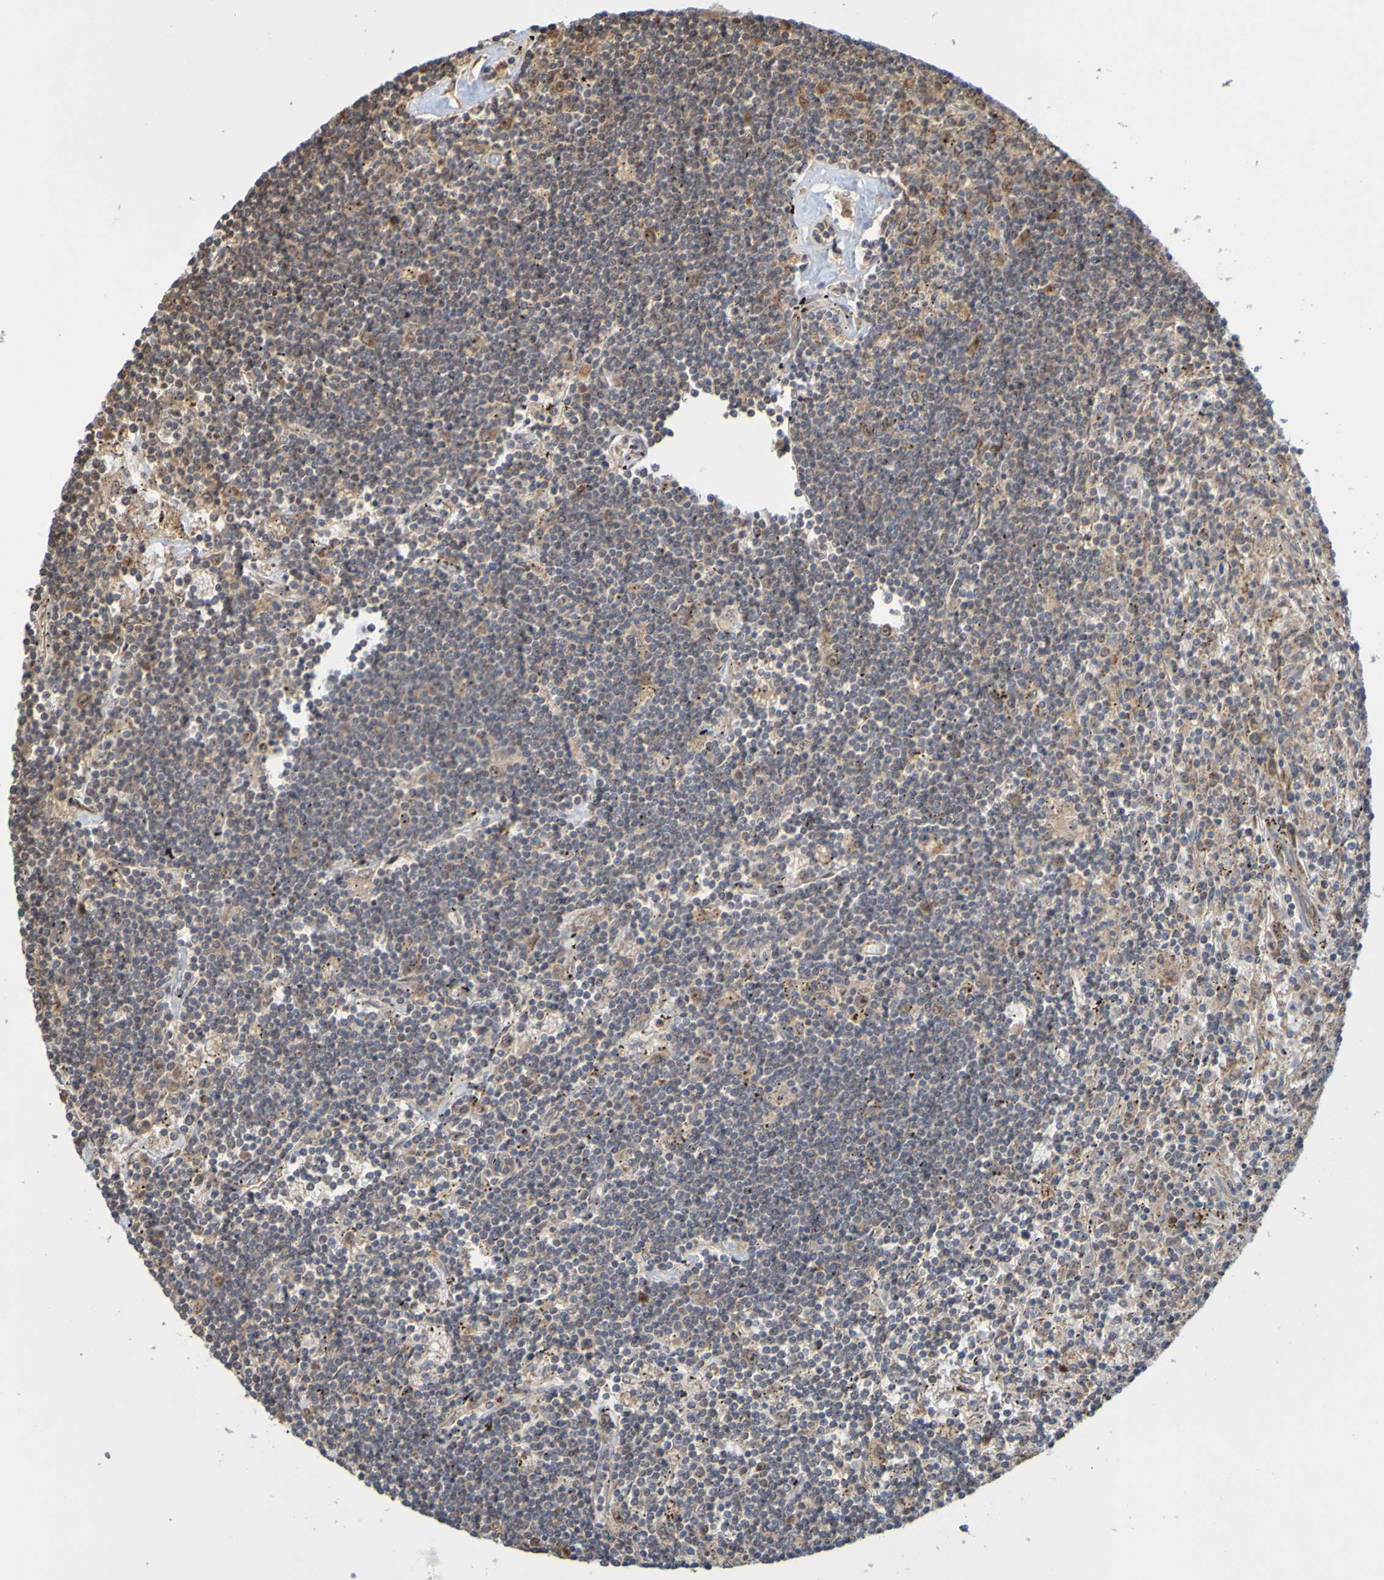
{"staining": {"intensity": "strong", "quantity": "<25%", "location": "cytoplasmic/membranous"}, "tissue": "lymphoma", "cell_type": "Tumor cells", "image_type": "cancer", "snomed": [{"axis": "morphology", "description": "Malignant lymphoma, non-Hodgkin's type, Low grade"}, {"axis": "topography", "description": "Spleen"}], "caption": "This is an image of immunohistochemistry staining of malignant lymphoma, non-Hodgkin's type (low-grade), which shows strong expression in the cytoplasmic/membranous of tumor cells.", "gene": "TMBIM1", "patient": {"sex": "male", "age": 76}}